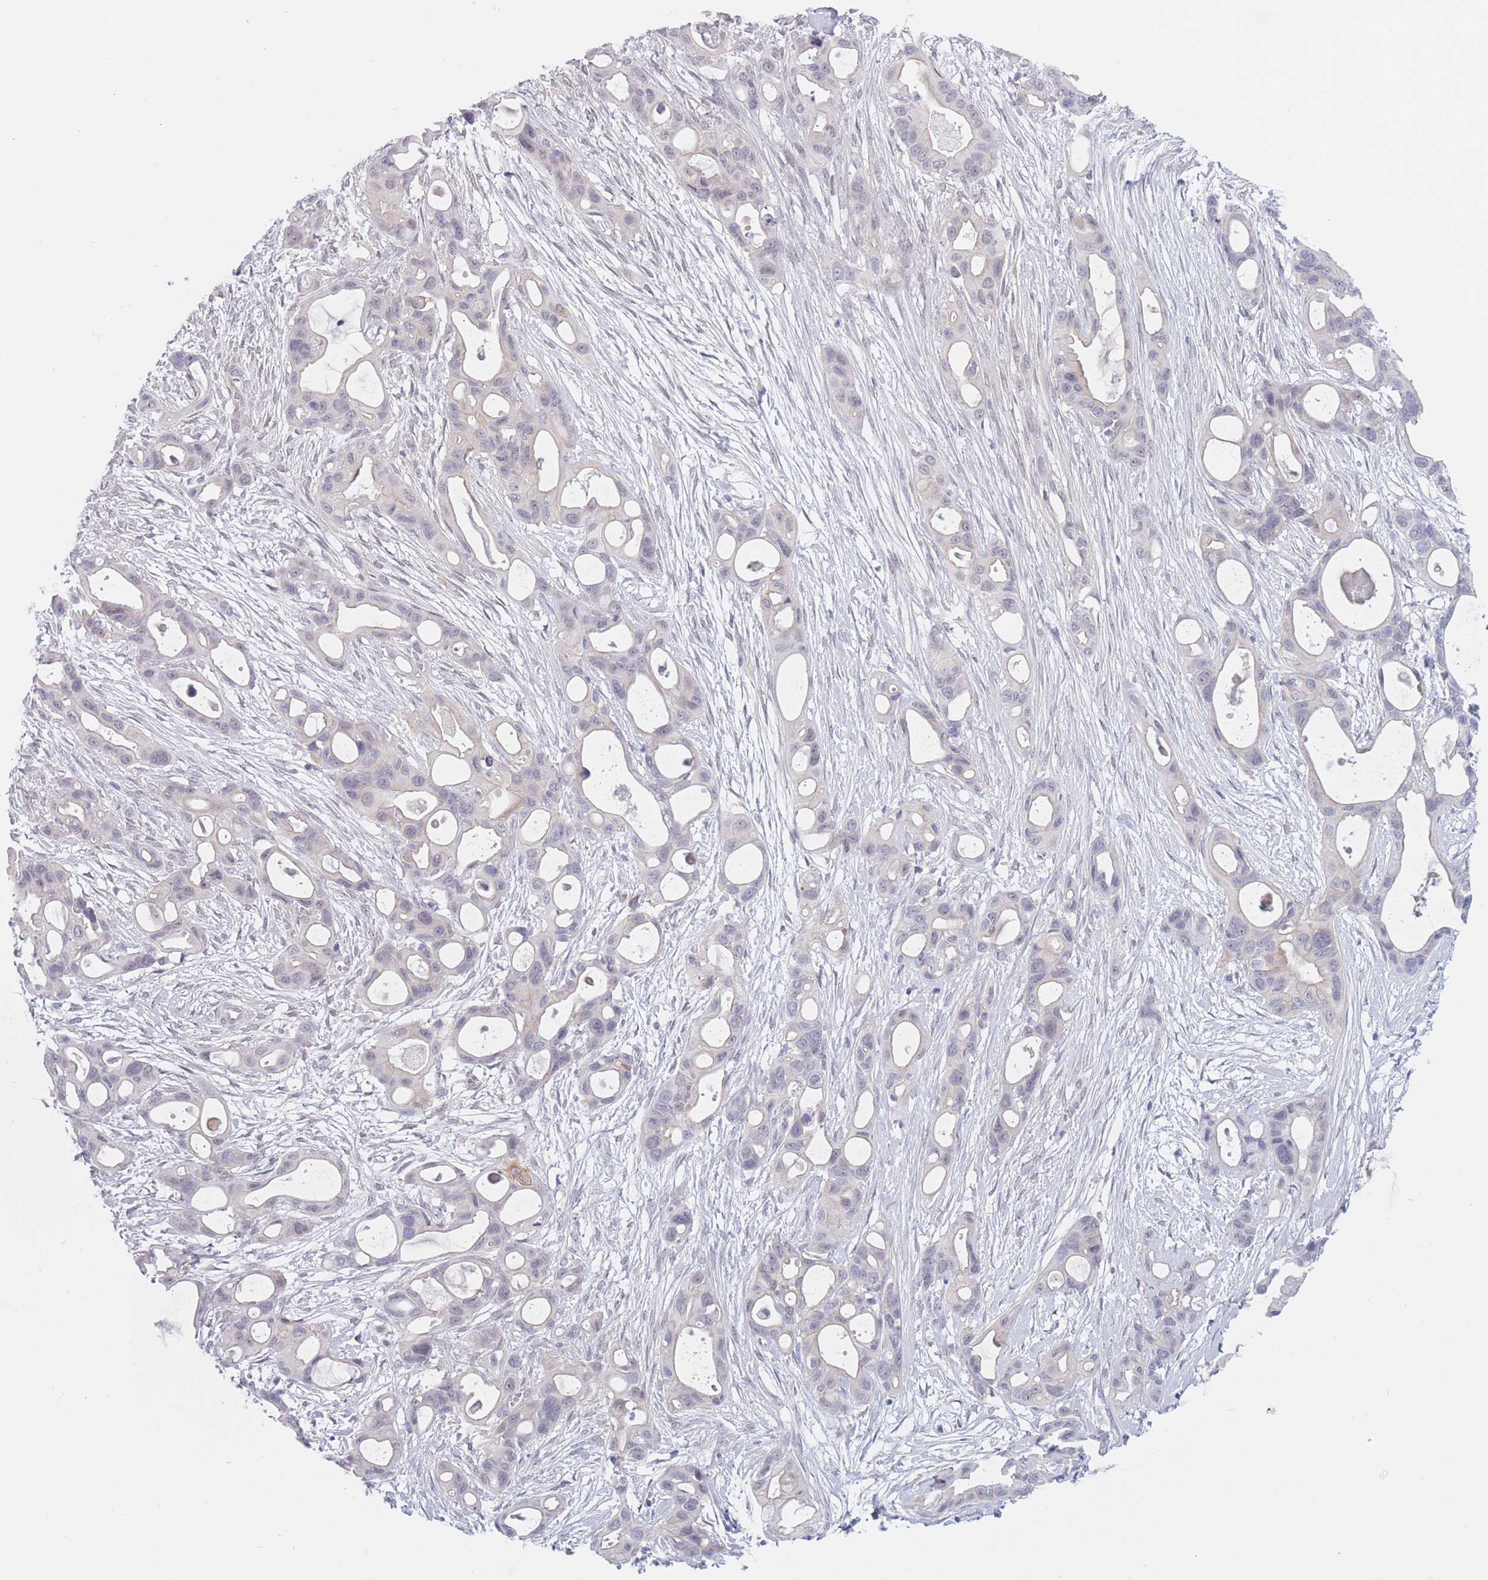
{"staining": {"intensity": "negative", "quantity": "none", "location": "none"}, "tissue": "ovarian cancer", "cell_type": "Tumor cells", "image_type": "cancer", "snomed": [{"axis": "morphology", "description": "Cystadenocarcinoma, mucinous, NOS"}, {"axis": "topography", "description": "Ovary"}], "caption": "Protein analysis of mucinous cystadenocarcinoma (ovarian) shows no significant positivity in tumor cells. (DAB (3,3'-diaminobenzidine) immunohistochemistry (IHC) with hematoxylin counter stain).", "gene": "PODXL", "patient": {"sex": "female", "age": 70}}